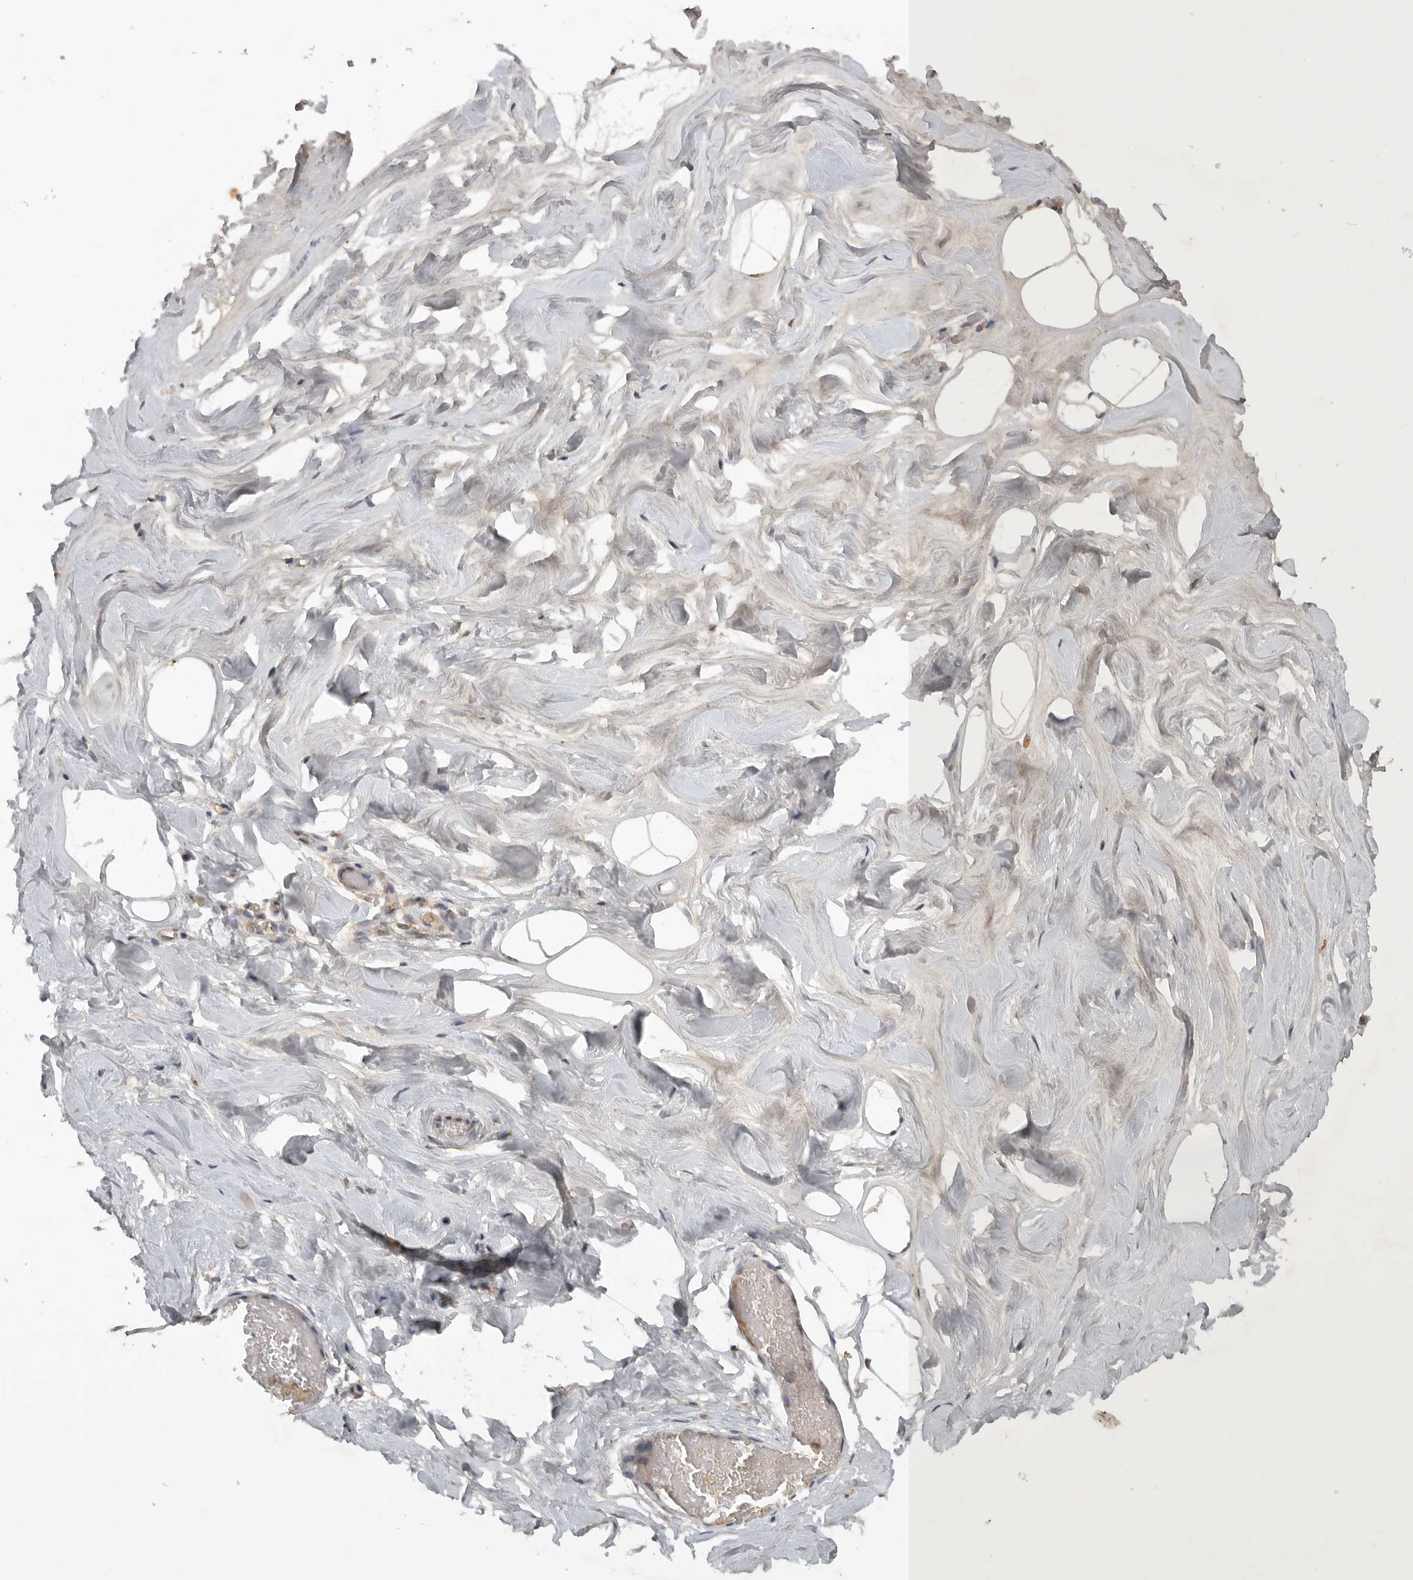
{"staining": {"intensity": "negative", "quantity": "none", "location": "none"}, "tissue": "adipose tissue", "cell_type": "Adipocytes", "image_type": "normal", "snomed": [{"axis": "morphology", "description": "Normal tissue, NOS"}, {"axis": "morphology", "description": "Fibrosis, NOS"}, {"axis": "topography", "description": "Breast"}, {"axis": "topography", "description": "Adipose tissue"}], "caption": "Human adipose tissue stained for a protein using immunohistochemistry (IHC) shows no staining in adipocytes.", "gene": "ADAMTS4", "patient": {"sex": "female", "age": 39}}